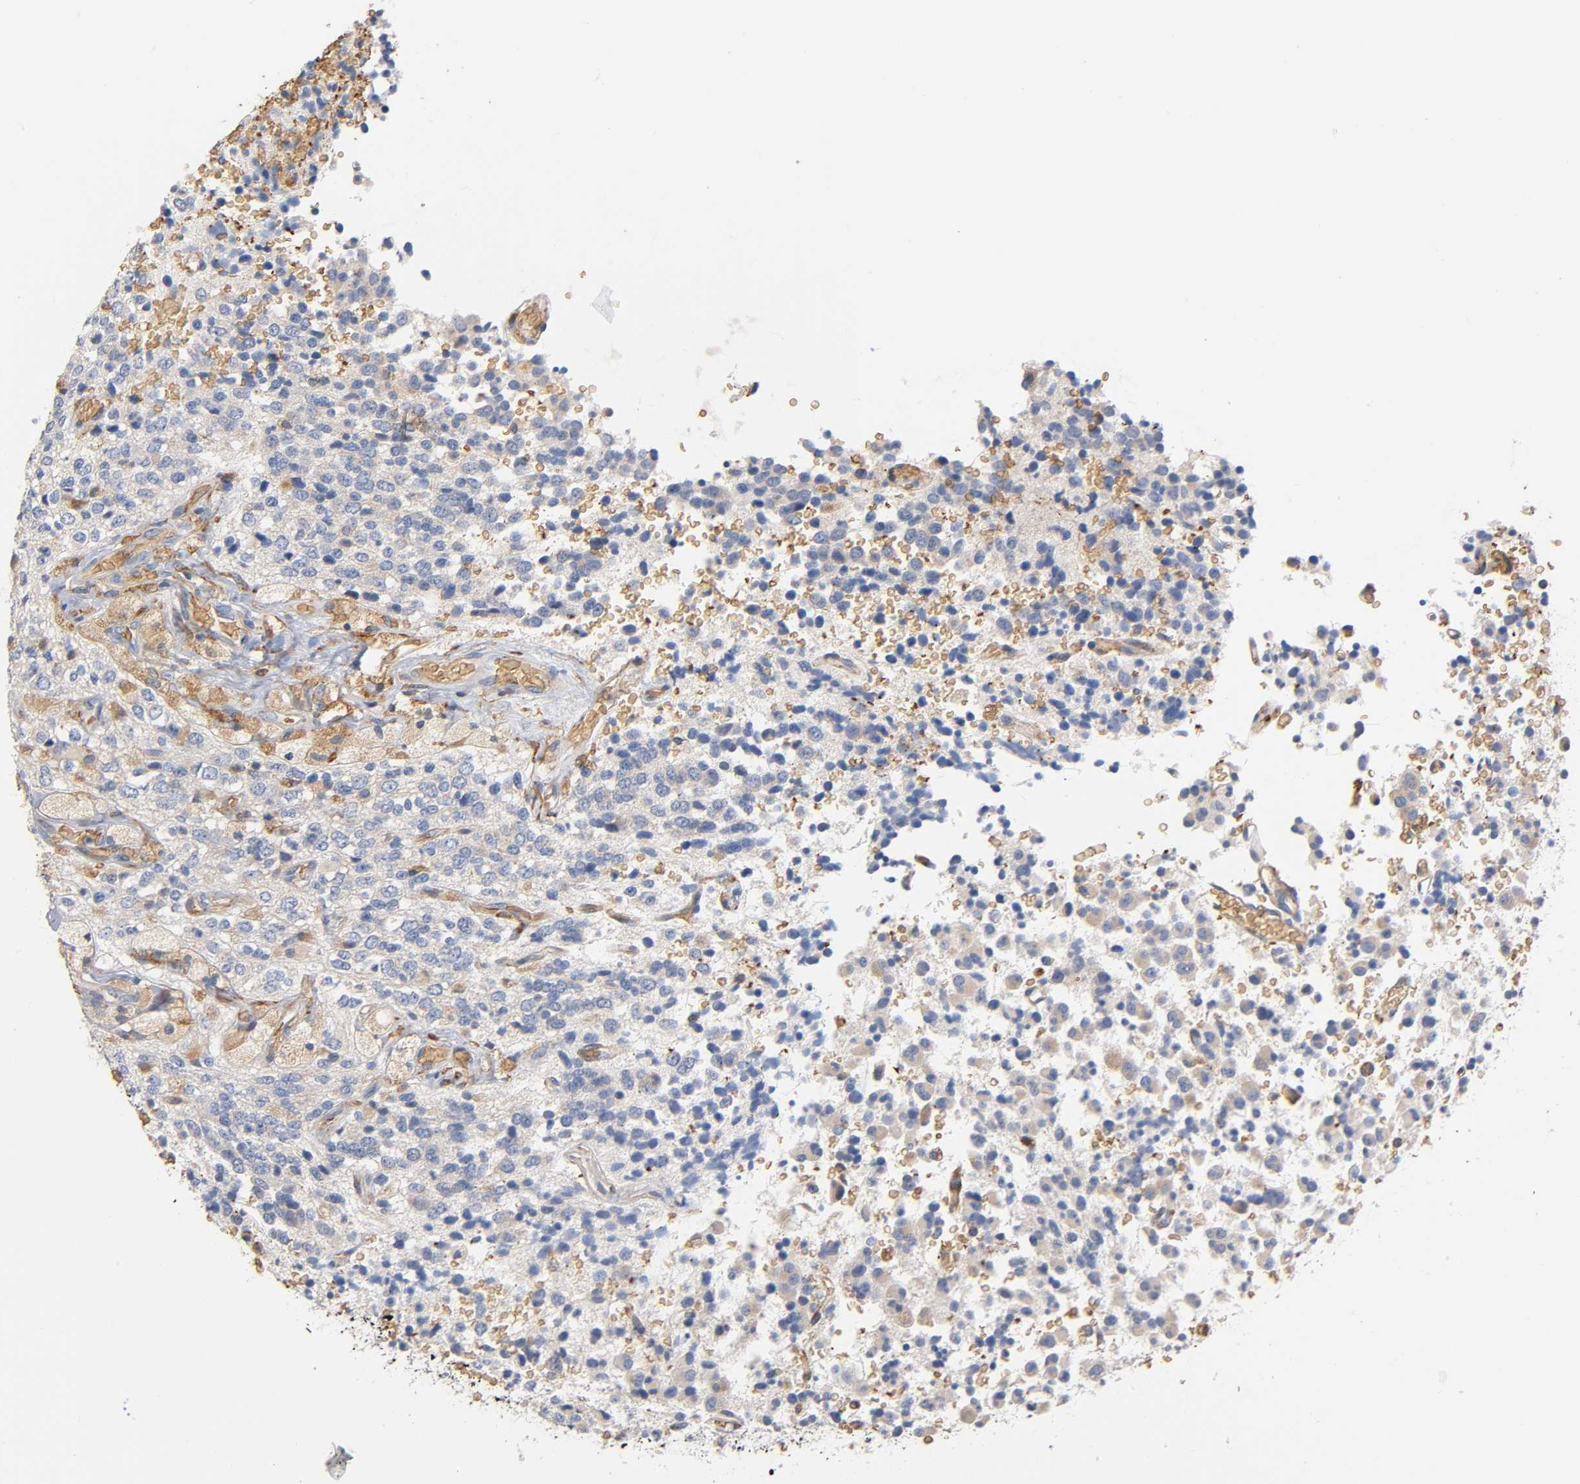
{"staining": {"intensity": "weak", "quantity": "25%-75%", "location": "cytoplasmic/membranous"}, "tissue": "glioma", "cell_type": "Tumor cells", "image_type": "cancer", "snomed": [{"axis": "morphology", "description": "Glioma, malignant, High grade"}, {"axis": "topography", "description": "pancreas cauda"}], "caption": "Protein staining by immunohistochemistry displays weak cytoplasmic/membranous staining in approximately 25%-75% of tumor cells in high-grade glioma (malignant).", "gene": "UCKL1", "patient": {"sex": "male", "age": 60}}